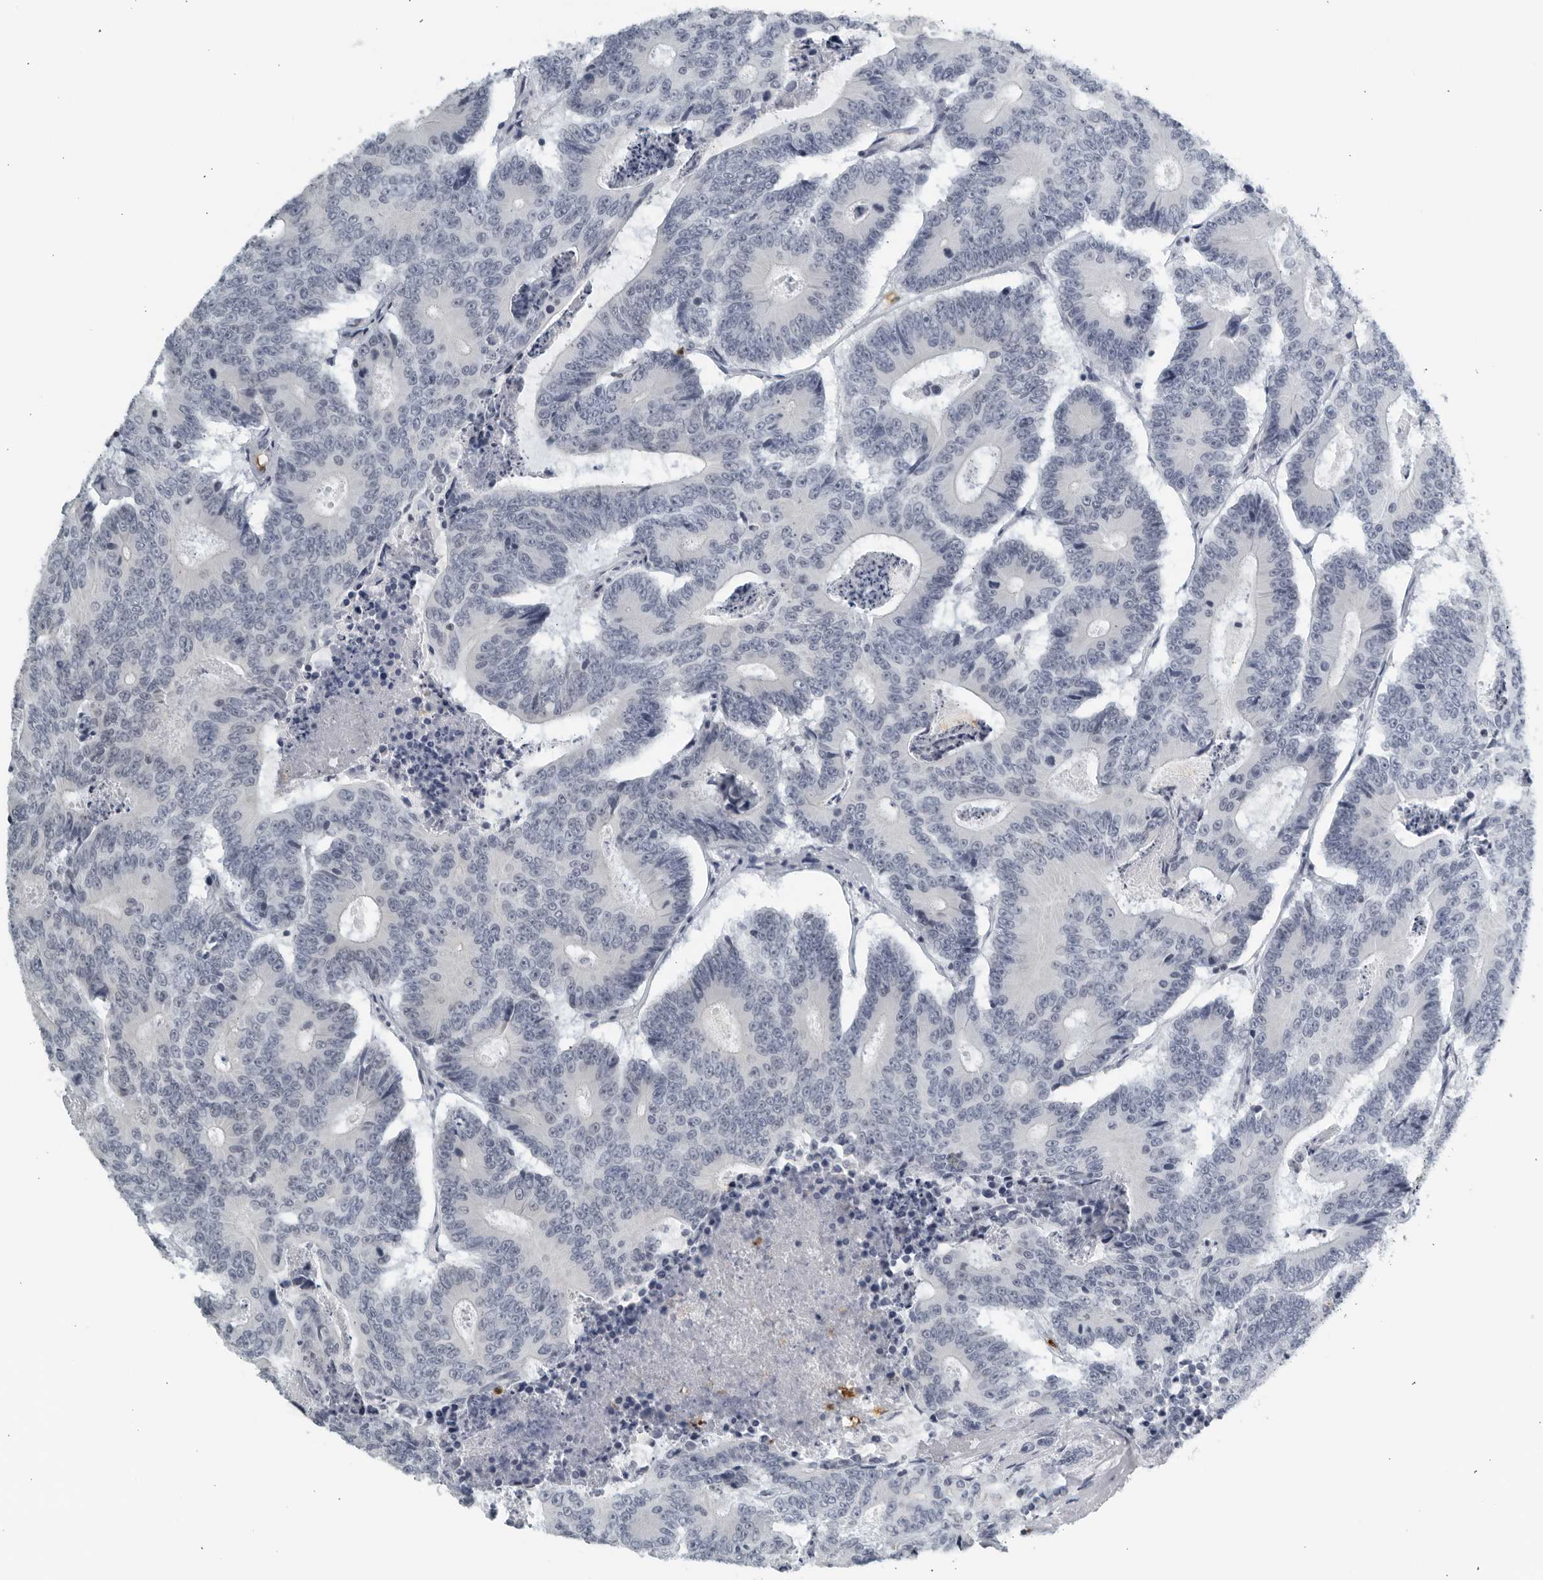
{"staining": {"intensity": "negative", "quantity": "none", "location": "none"}, "tissue": "colorectal cancer", "cell_type": "Tumor cells", "image_type": "cancer", "snomed": [{"axis": "morphology", "description": "Adenocarcinoma, NOS"}, {"axis": "topography", "description": "Colon"}], "caption": "DAB (3,3'-diaminobenzidine) immunohistochemical staining of human colorectal adenocarcinoma exhibits no significant staining in tumor cells. (IHC, brightfield microscopy, high magnification).", "gene": "KLK7", "patient": {"sex": "male", "age": 83}}